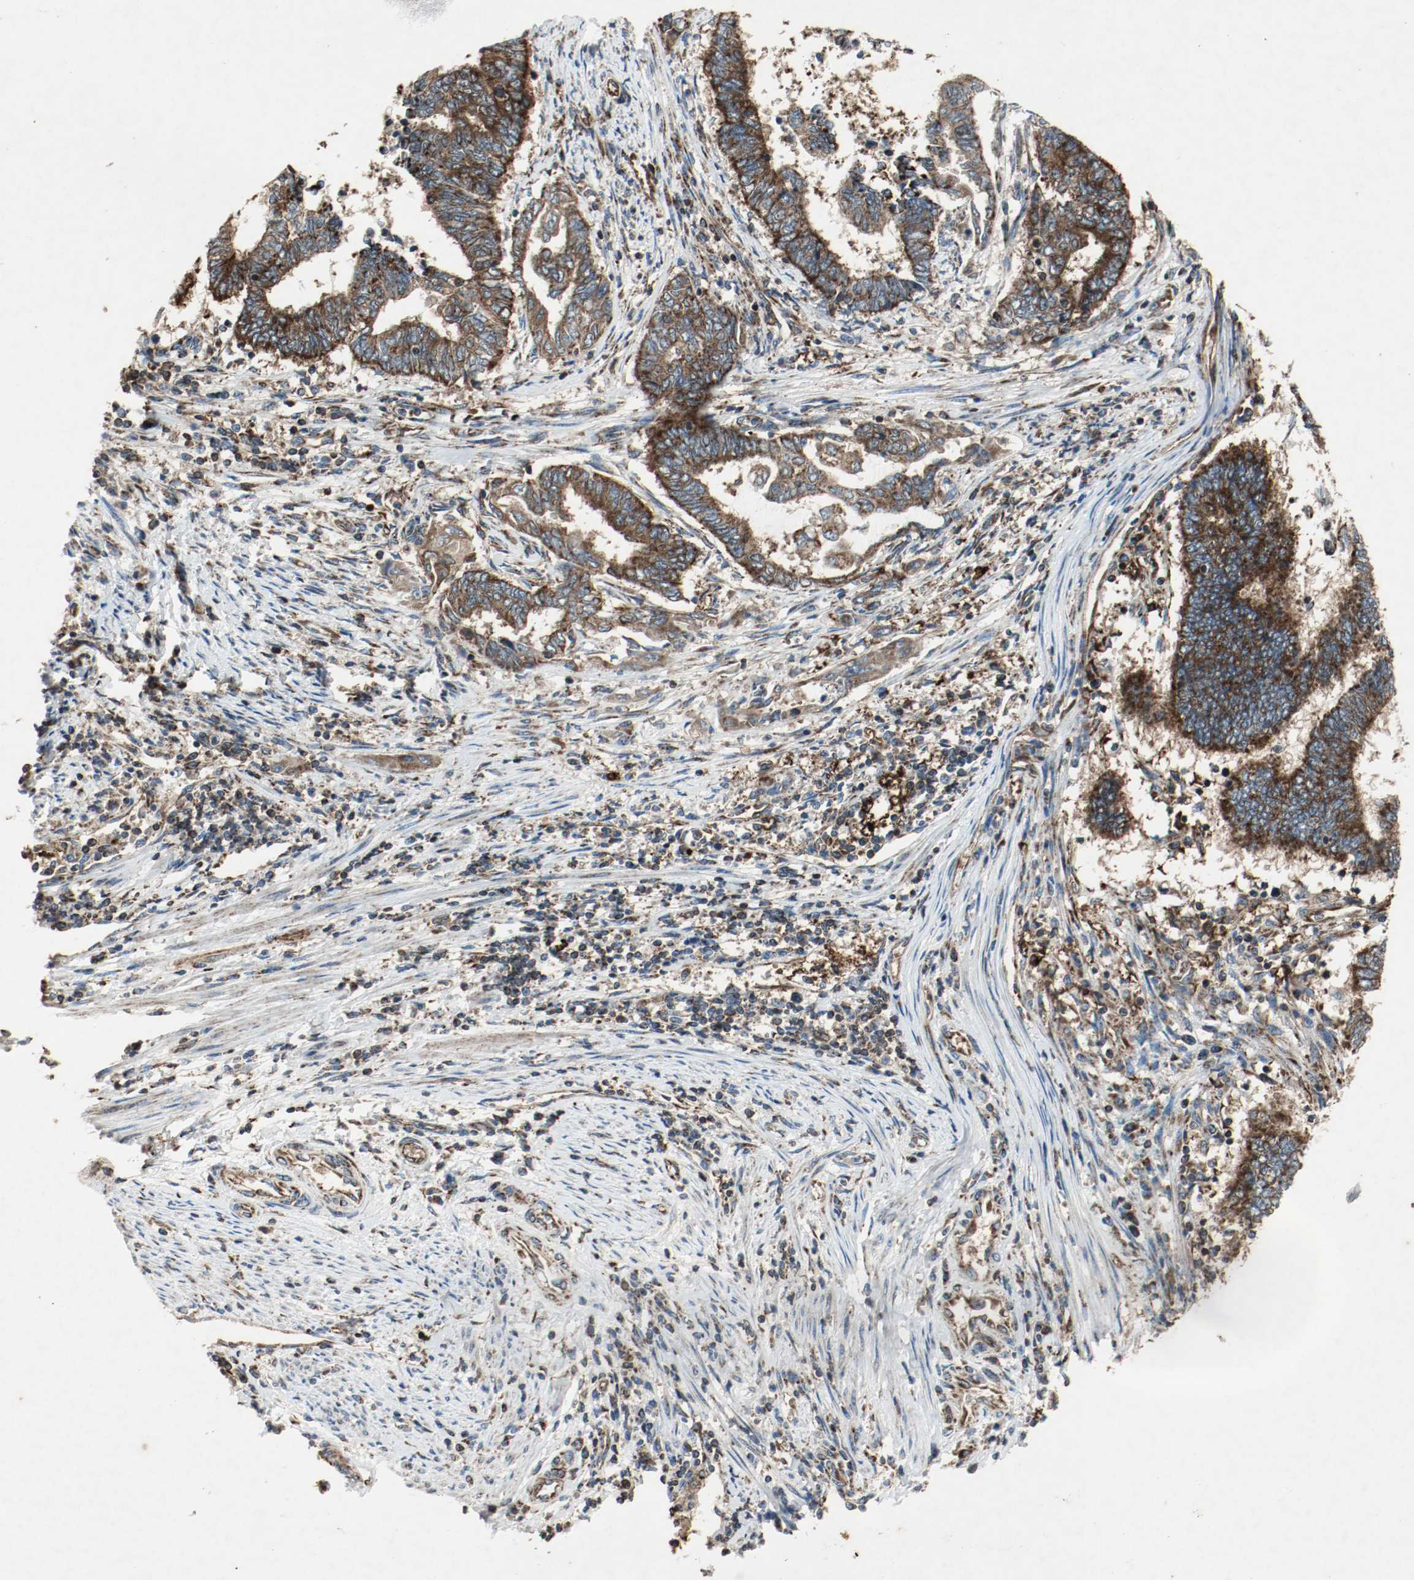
{"staining": {"intensity": "strong", "quantity": ">75%", "location": "cytoplasmic/membranous"}, "tissue": "endometrial cancer", "cell_type": "Tumor cells", "image_type": "cancer", "snomed": [{"axis": "morphology", "description": "Adenocarcinoma, NOS"}, {"axis": "topography", "description": "Uterus"}, {"axis": "topography", "description": "Endometrium"}], "caption": "Immunohistochemistry (IHC) (DAB) staining of endometrial cancer (adenocarcinoma) shows strong cytoplasmic/membranous protein staining in approximately >75% of tumor cells.", "gene": "PLCG1", "patient": {"sex": "female", "age": 70}}